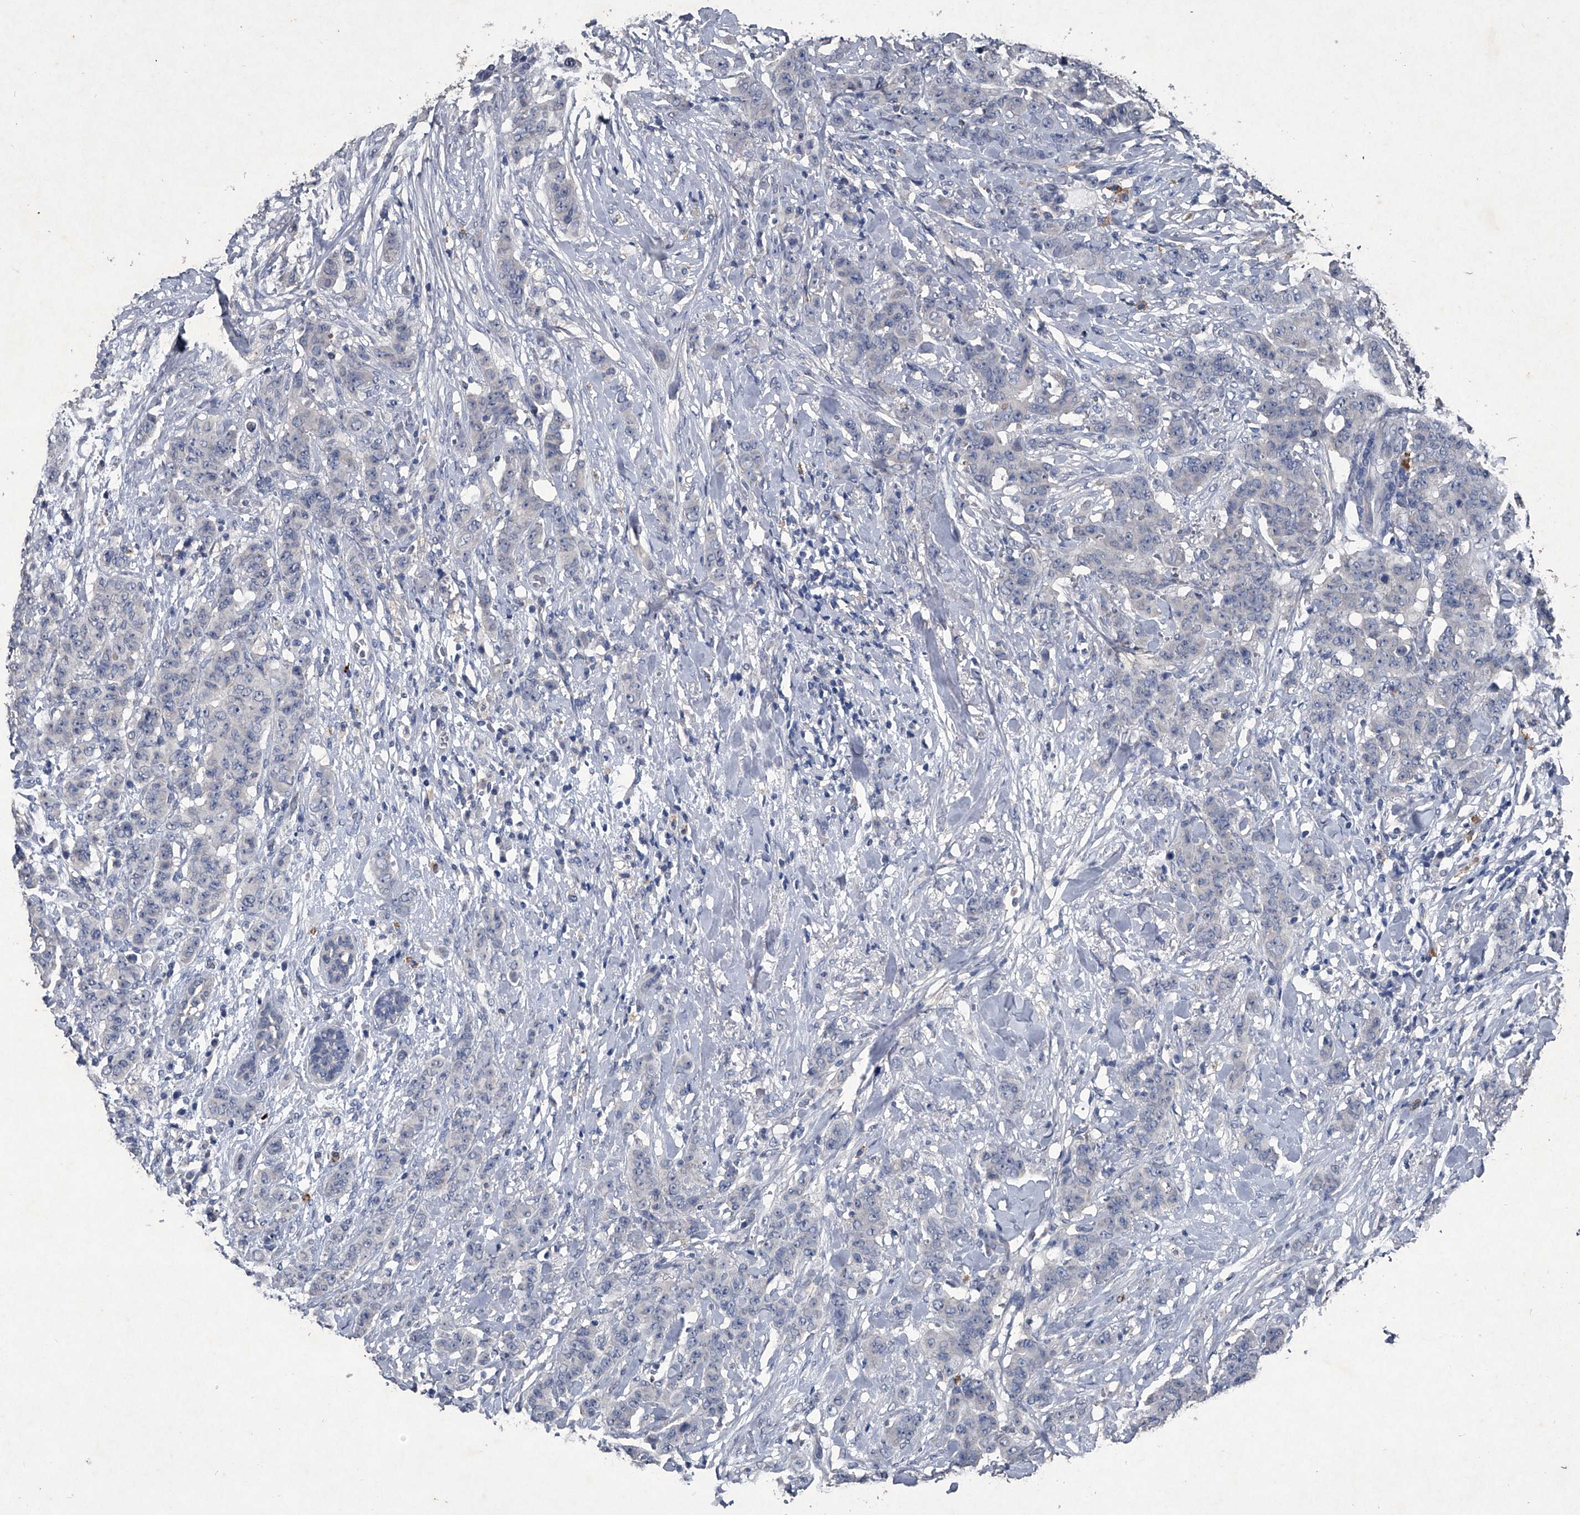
{"staining": {"intensity": "negative", "quantity": "none", "location": "none"}, "tissue": "breast cancer", "cell_type": "Tumor cells", "image_type": "cancer", "snomed": [{"axis": "morphology", "description": "Duct carcinoma"}, {"axis": "topography", "description": "Breast"}], "caption": "Image shows no significant protein staining in tumor cells of breast cancer (invasive ductal carcinoma).", "gene": "MAPKAP1", "patient": {"sex": "female", "age": 40}}